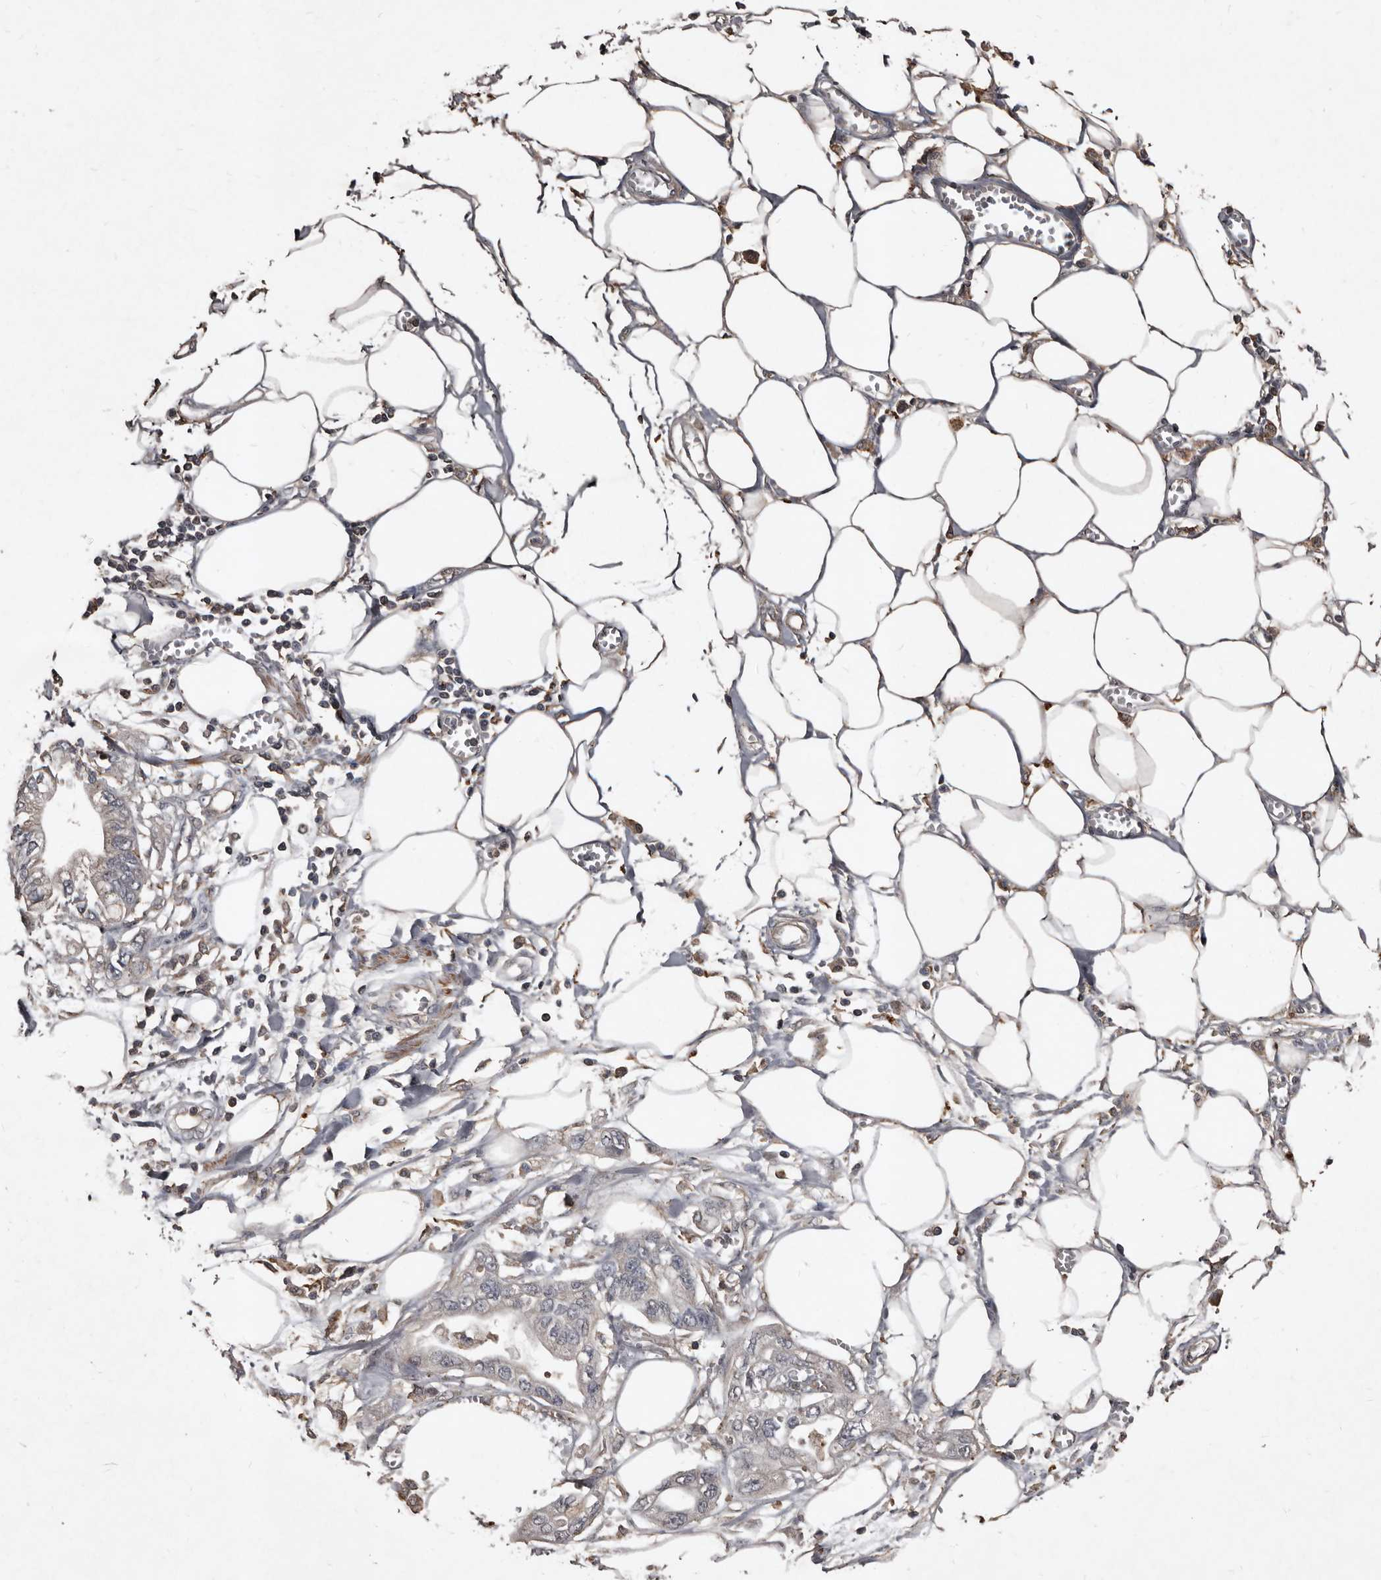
{"staining": {"intensity": "negative", "quantity": "none", "location": "none"}, "tissue": "pancreatic cancer", "cell_type": "Tumor cells", "image_type": "cancer", "snomed": [{"axis": "morphology", "description": "Adenocarcinoma, NOS"}, {"axis": "topography", "description": "Pancreas"}], "caption": "This is an immunohistochemistry micrograph of human adenocarcinoma (pancreatic). There is no expression in tumor cells.", "gene": "GREB1", "patient": {"sex": "male", "age": 56}}